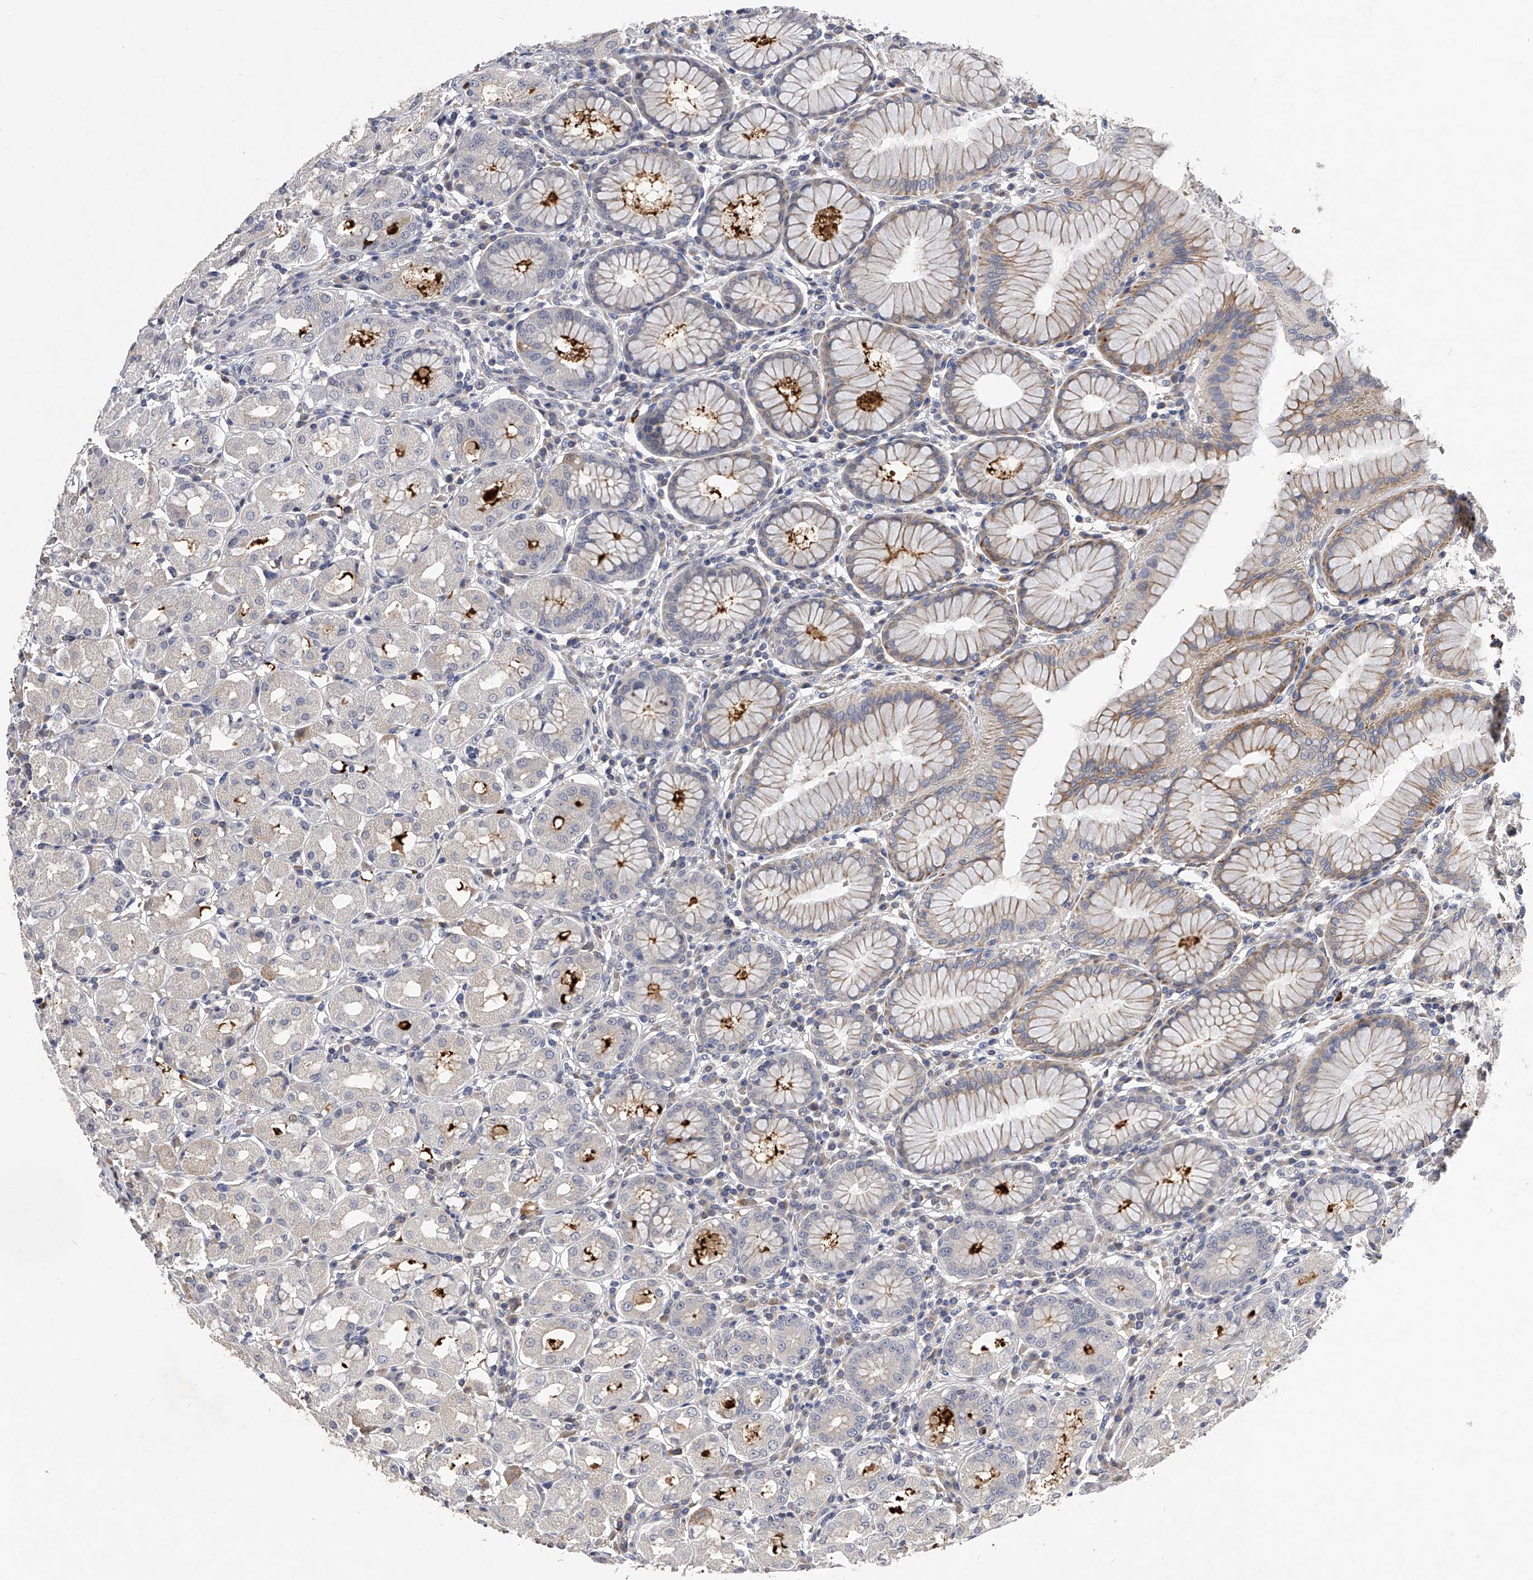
{"staining": {"intensity": "moderate", "quantity": "<25%", "location": "cytoplasmic/membranous"}, "tissue": "stomach", "cell_type": "Glandular cells", "image_type": "normal", "snomed": [{"axis": "morphology", "description": "Normal tissue, NOS"}, {"axis": "topography", "description": "Stomach"}, {"axis": "topography", "description": "Stomach, lower"}], "caption": "High-power microscopy captured an immunohistochemistry micrograph of normal stomach, revealing moderate cytoplasmic/membranous staining in approximately <25% of glandular cells.", "gene": "MDN1", "patient": {"sex": "female", "age": 56}}